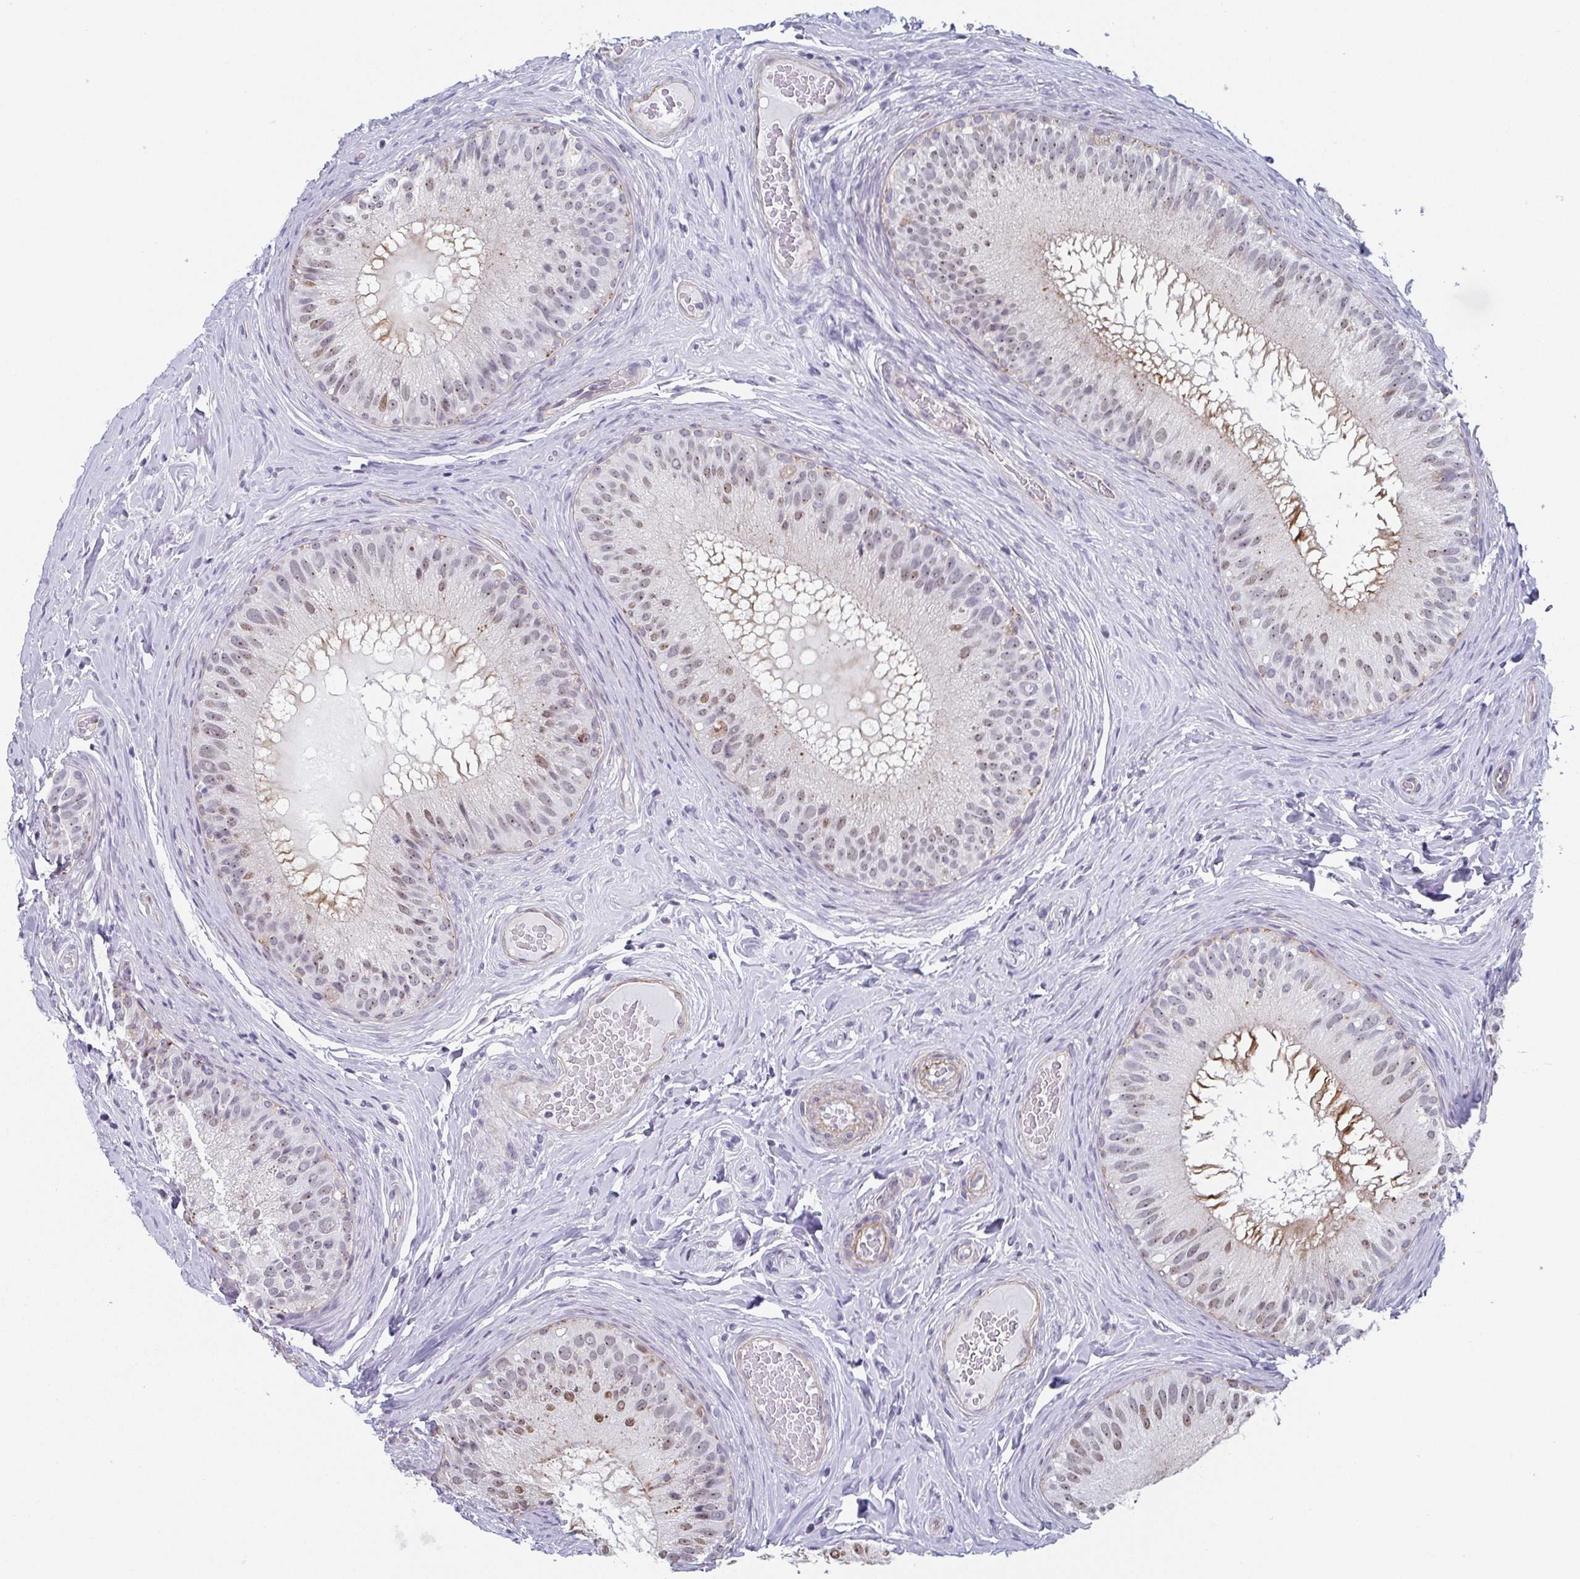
{"staining": {"intensity": "weak", "quantity": "<25%", "location": "nuclear"}, "tissue": "epididymis", "cell_type": "Glandular cells", "image_type": "normal", "snomed": [{"axis": "morphology", "description": "Normal tissue, NOS"}, {"axis": "topography", "description": "Epididymis"}], "caption": "The immunohistochemistry (IHC) photomicrograph has no significant positivity in glandular cells of epididymis.", "gene": "EXOSC7", "patient": {"sex": "male", "age": 34}}